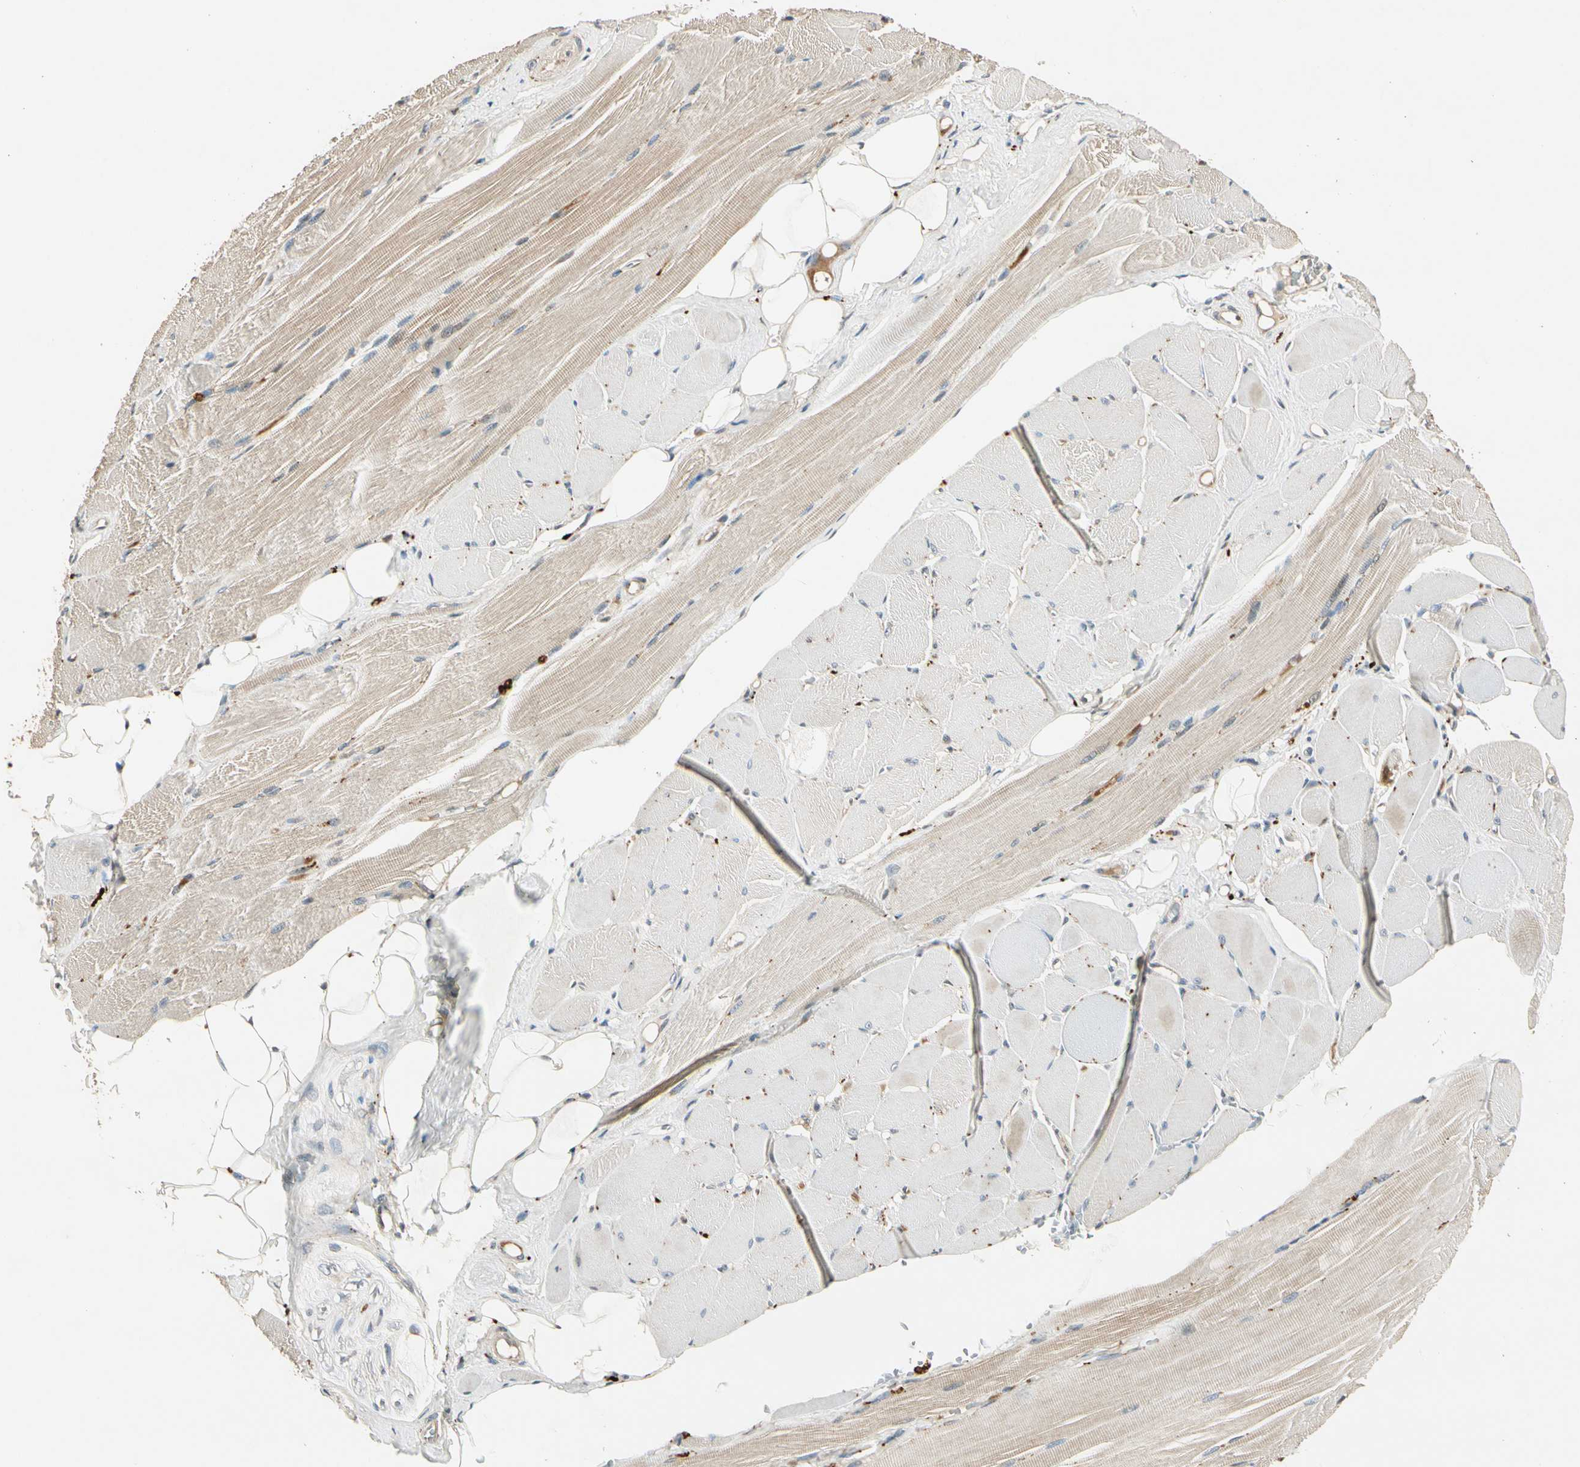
{"staining": {"intensity": "moderate", "quantity": ">75%", "location": "cytoplasmic/membranous"}, "tissue": "adipose tissue", "cell_type": "Adipocytes", "image_type": "normal", "snomed": [{"axis": "morphology", "description": "Normal tissue, NOS"}, {"axis": "topography", "description": "Skeletal muscle"}, {"axis": "topography", "description": "Peripheral nerve tissue"}], "caption": "Immunohistochemistry (IHC) of normal adipose tissue exhibits medium levels of moderate cytoplasmic/membranous positivity in about >75% of adipocytes.", "gene": "ROCK2", "patient": {"sex": "female", "age": 84}}